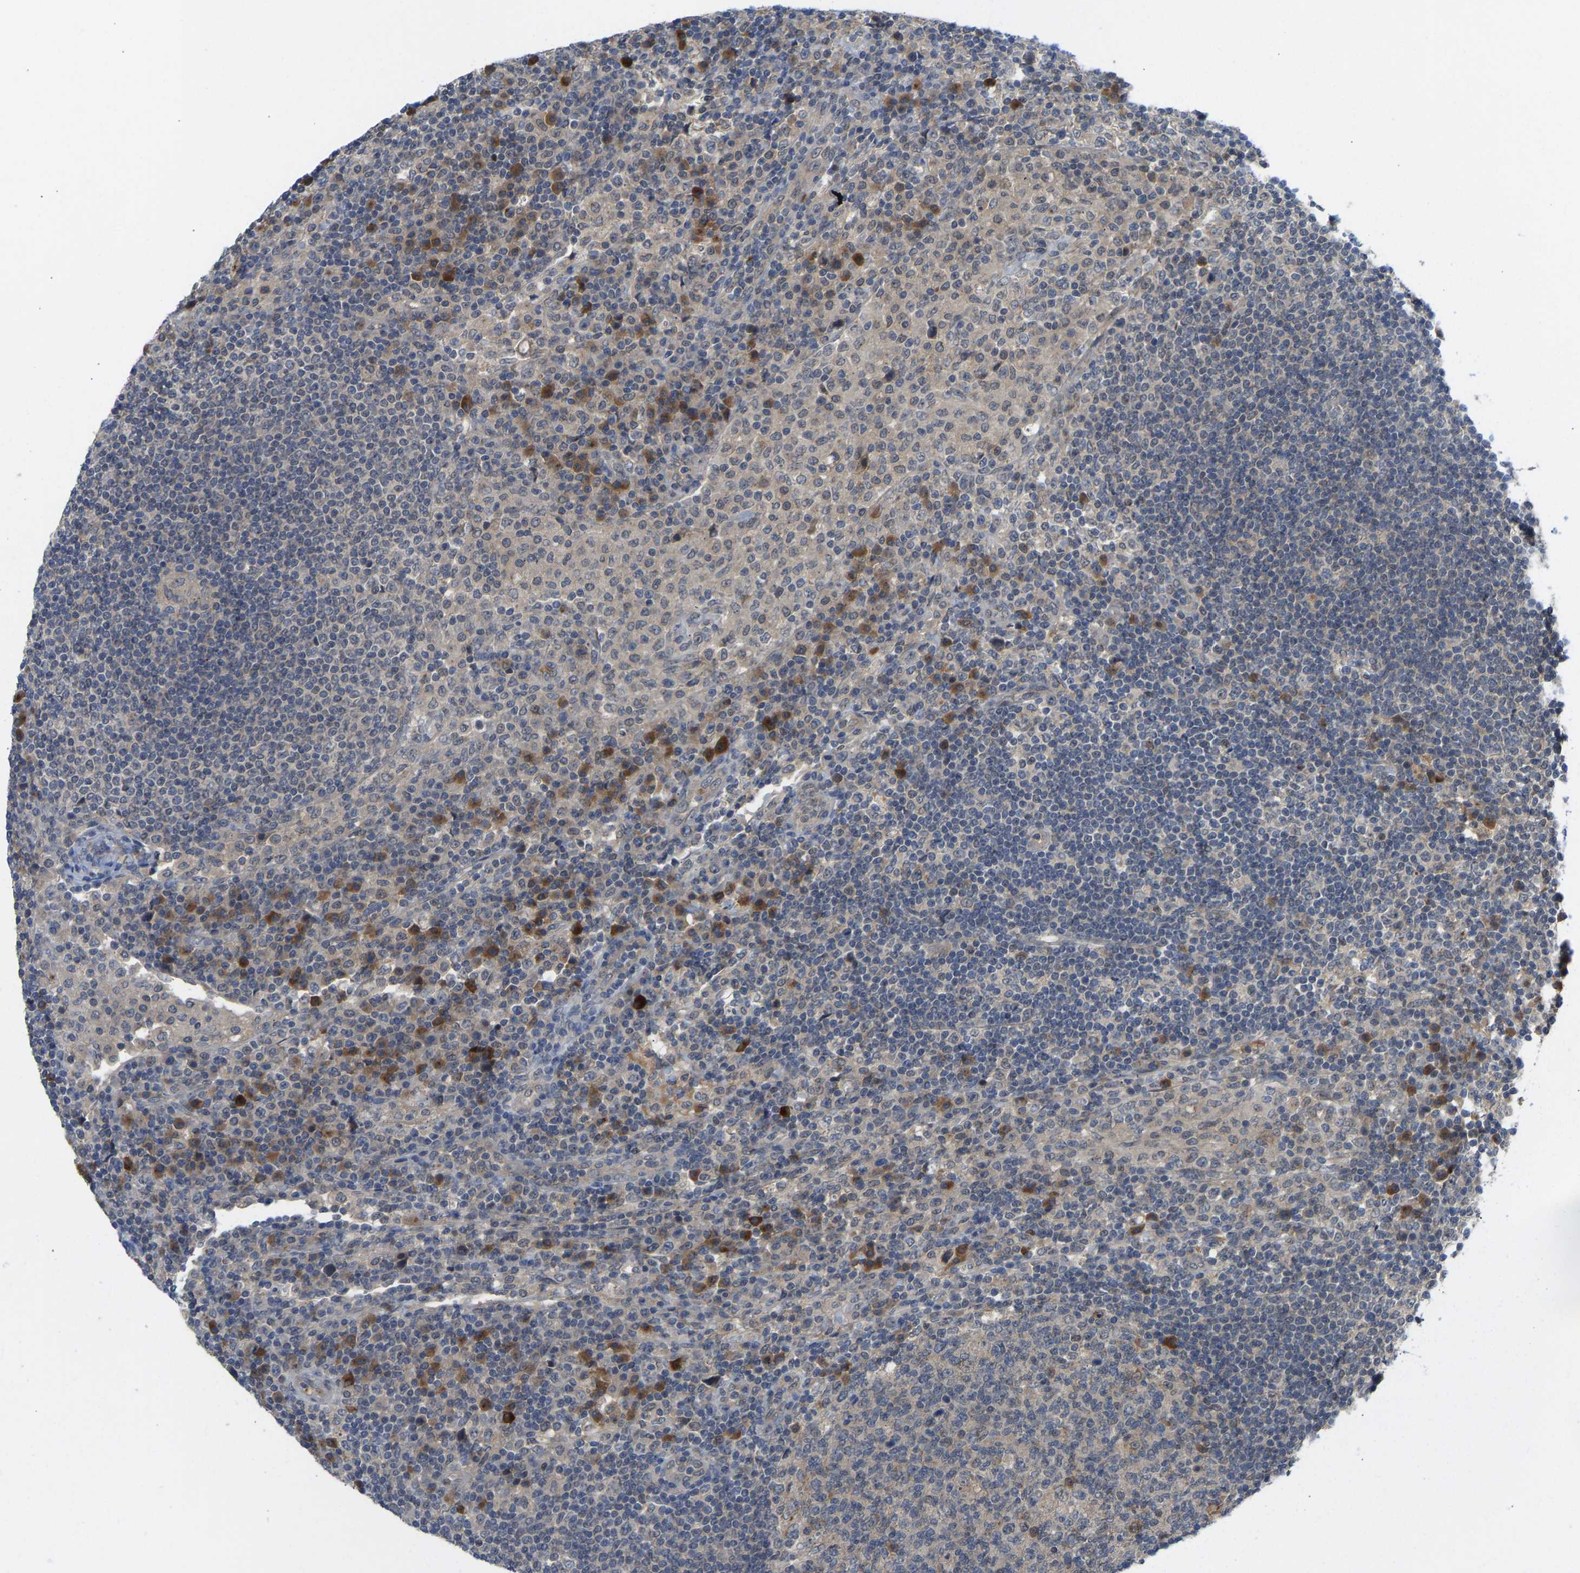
{"staining": {"intensity": "weak", "quantity": "<25%", "location": "cytoplasmic/membranous"}, "tissue": "lymph node", "cell_type": "Germinal center cells", "image_type": "normal", "snomed": [{"axis": "morphology", "description": "Normal tissue, NOS"}, {"axis": "topography", "description": "Lymph node"}], "caption": "A high-resolution image shows IHC staining of unremarkable lymph node, which shows no significant expression in germinal center cells. The staining is performed using DAB brown chromogen with nuclei counter-stained in using hematoxylin.", "gene": "ZNF251", "patient": {"sex": "female", "age": 53}}